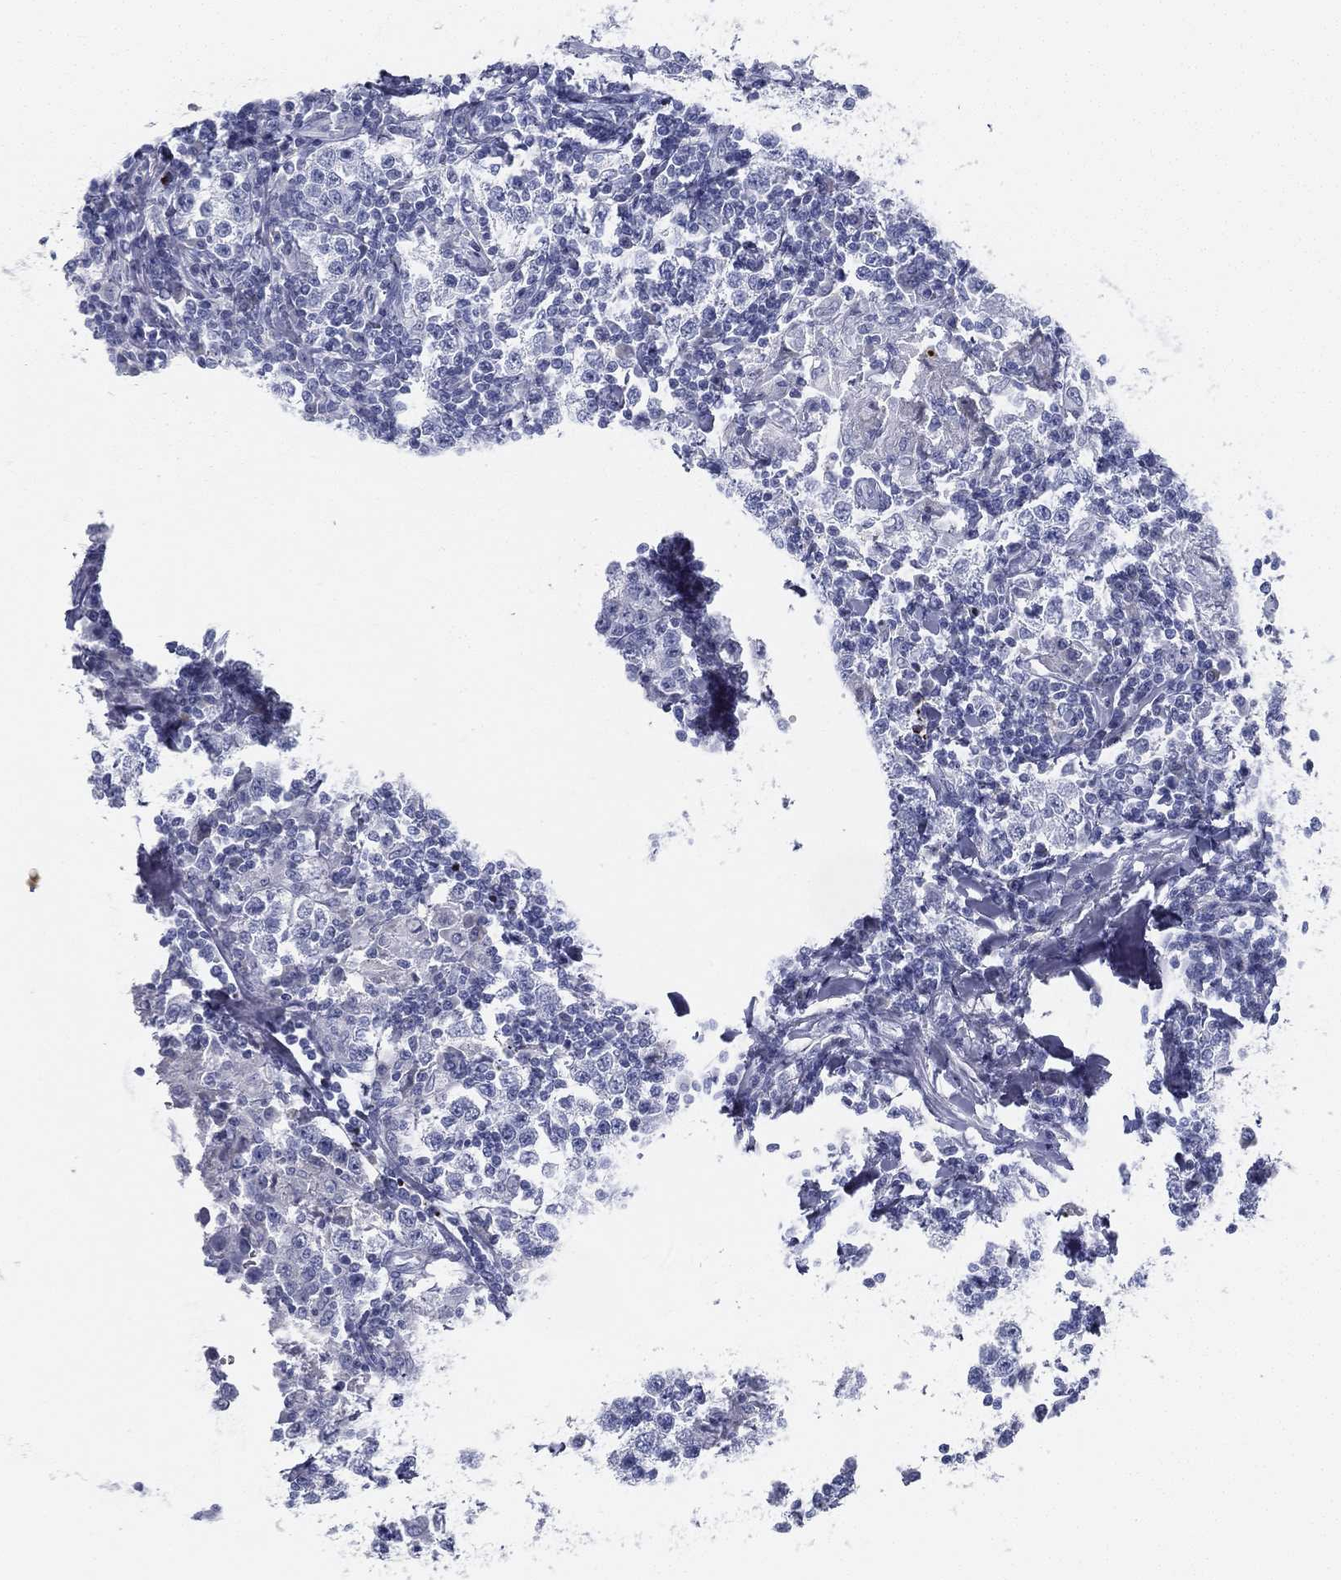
{"staining": {"intensity": "negative", "quantity": "none", "location": "none"}, "tissue": "testis cancer", "cell_type": "Tumor cells", "image_type": "cancer", "snomed": [{"axis": "morphology", "description": "Seminoma, NOS"}, {"axis": "morphology", "description": "Carcinoma, Embryonal, NOS"}, {"axis": "topography", "description": "Testis"}], "caption": "Histopathology image shows no protein expression in tumor cells of testis cancer tissue.", "gene": "SPPL2C", "patient": {"sex": "male", "age": 41}}